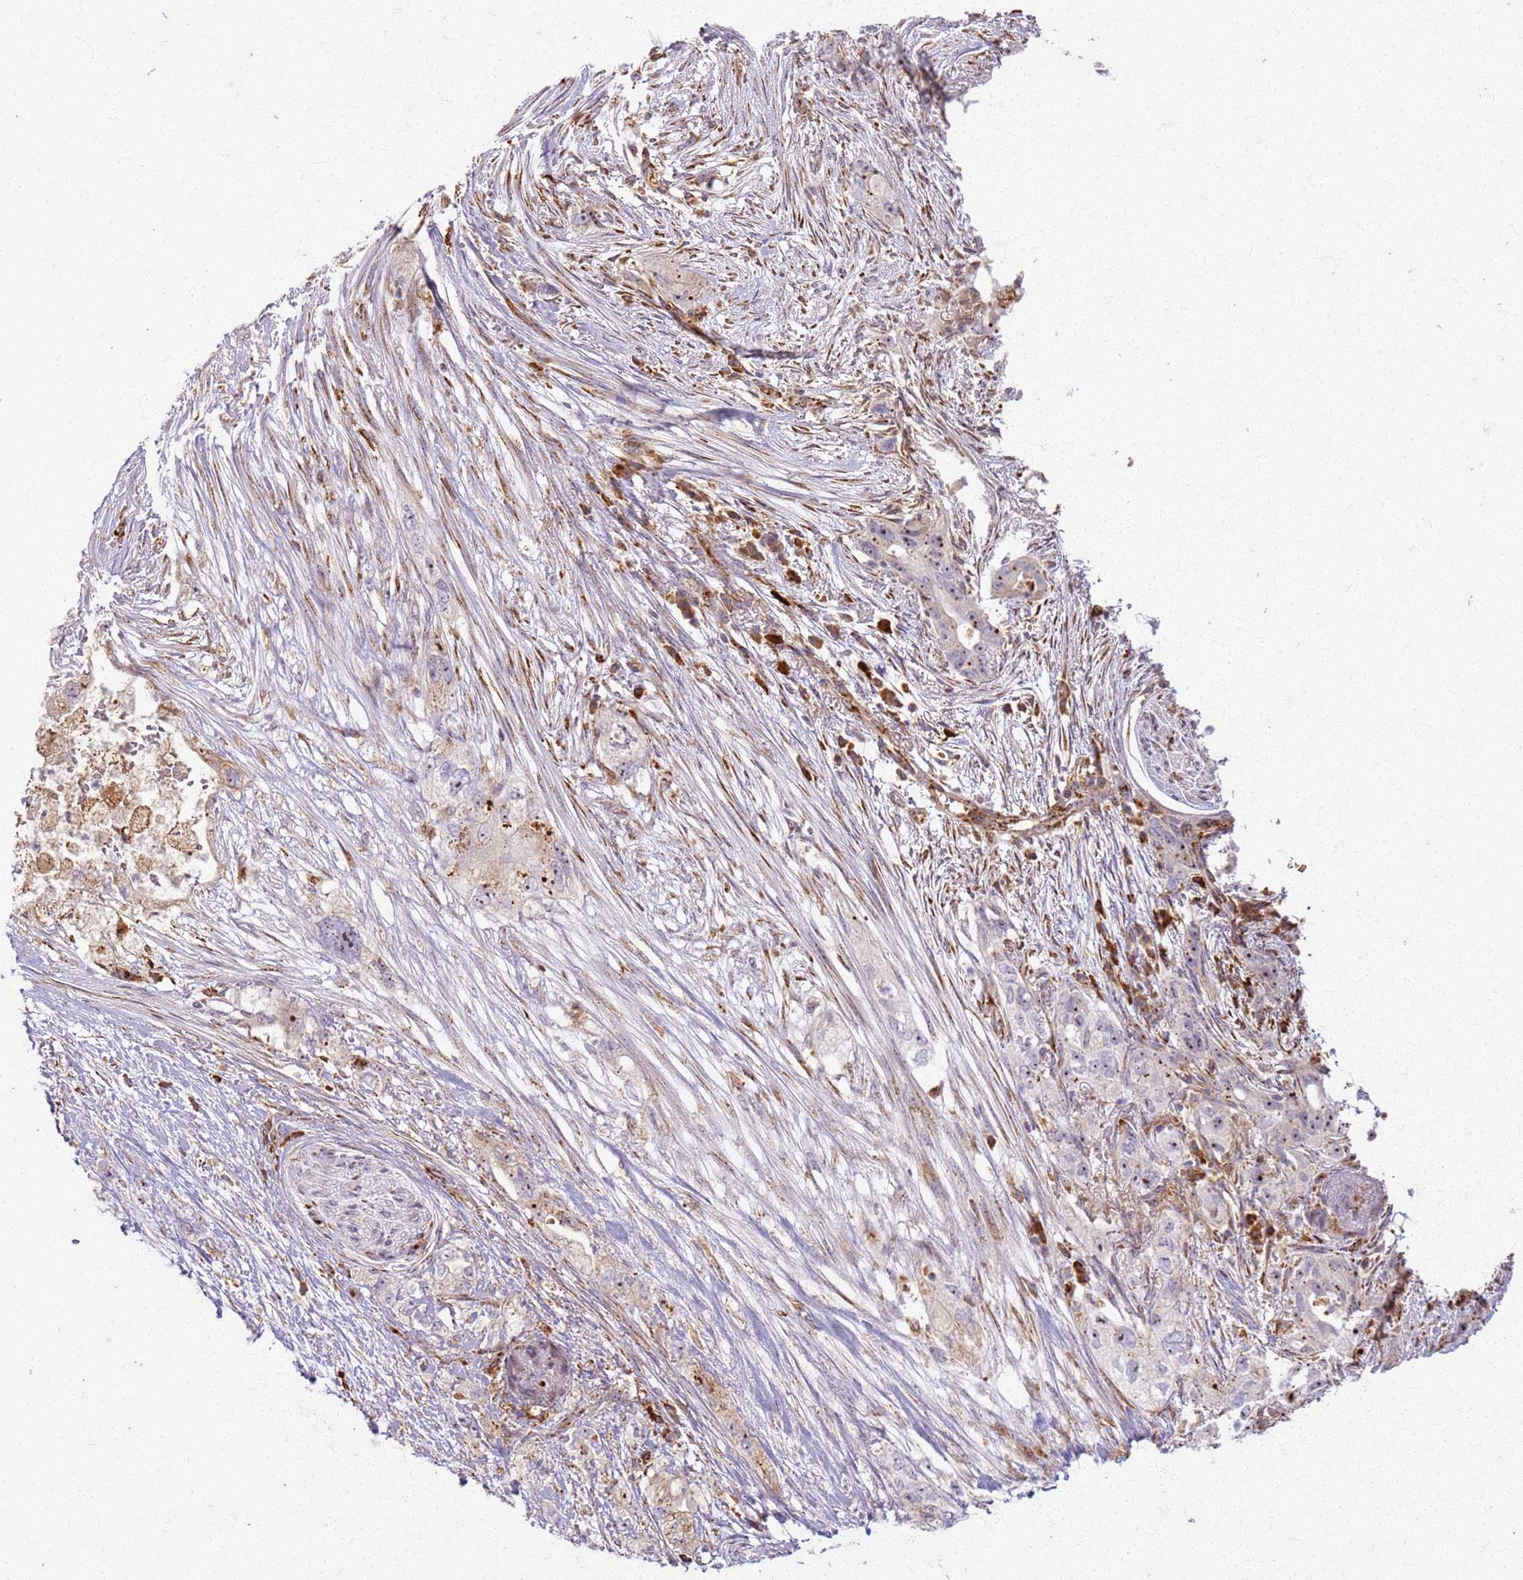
{"staining": {"intensity": "moderate", "quantity": "<25%", "location": "cytoplasmic/membranous,nuclear"}, "tissue": "pancreatic cancer", "cell_type": "Tumor cells", "image_type": "cancer", "snomed": [{"axis": "morphology", "description": "Adenocarcinoma, NOS"}, {"axis": "topography", "description": "Pancreas"}], "caption": "Human pancreatic adenocarcinoma stained with a brown dye reveals moderate cytoplasmic/membranous and nuclear positive expression in about <25% of tumor cells.", "gene": "KRI1", "patient": {"sex": "female", "age": 73}}